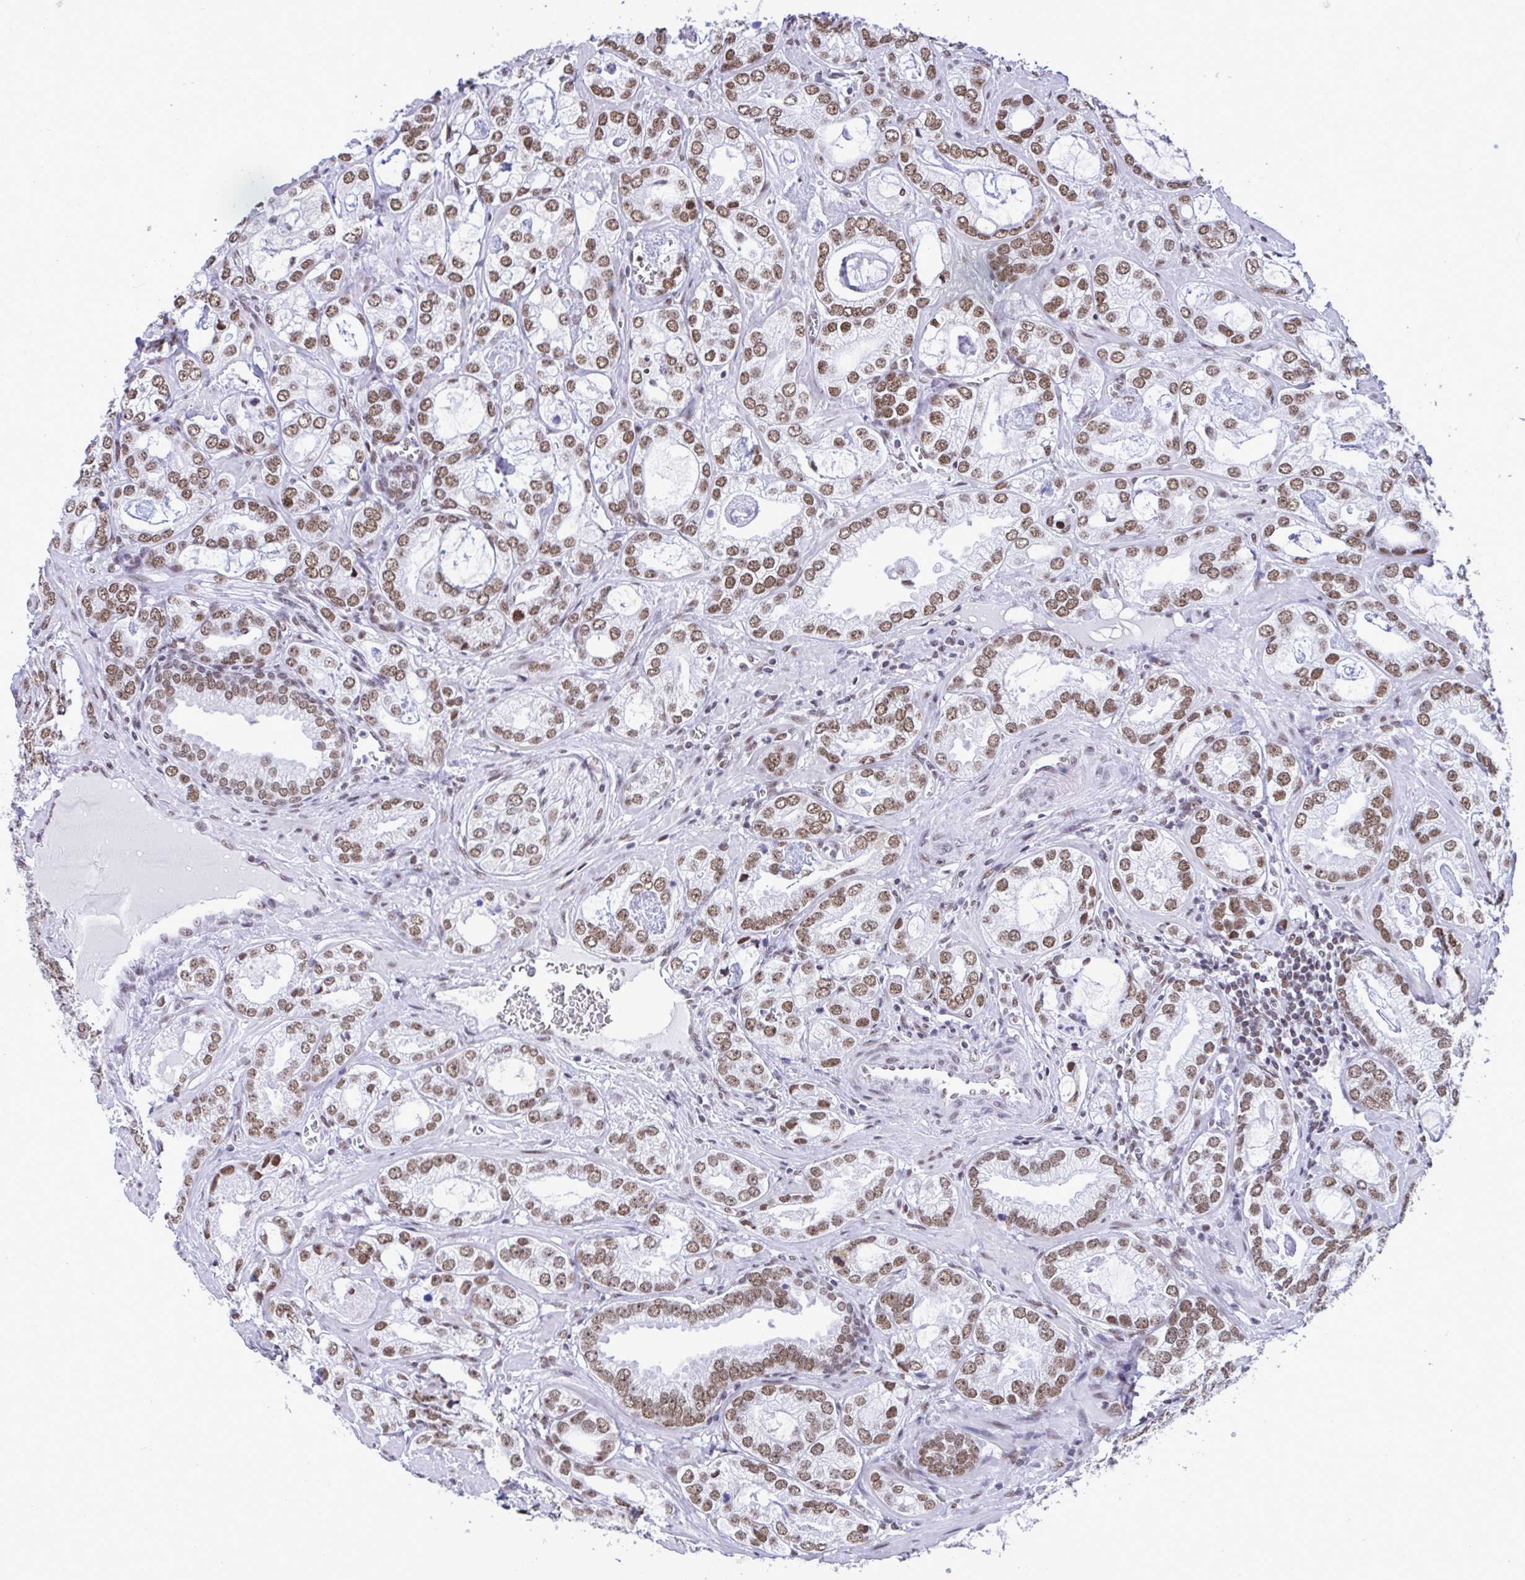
{"staining": {"intensity": "moderate", "quantity": ">75%", "location": "nuclear"}, "tissue": "prostate cancer", "cell_type": "Tumor cells", "image_type": "cancer", "snomed": [{"axis": "morphology", "description": "Adenocarcinoma, Medium grade"}, {"axis": "topography", "description": "Prostate"}], "caption": "Immunohistochemistry (IHC) histopathology image of prostate cancer (adenocarcinoma (medium-grade)) stained for a protein (brown), which displays medium levels of moderate nuclear positivity in approximately >75% of tumor cells.", "gene": "DDX52", "patient": {"sex": "male", "age": 57}}